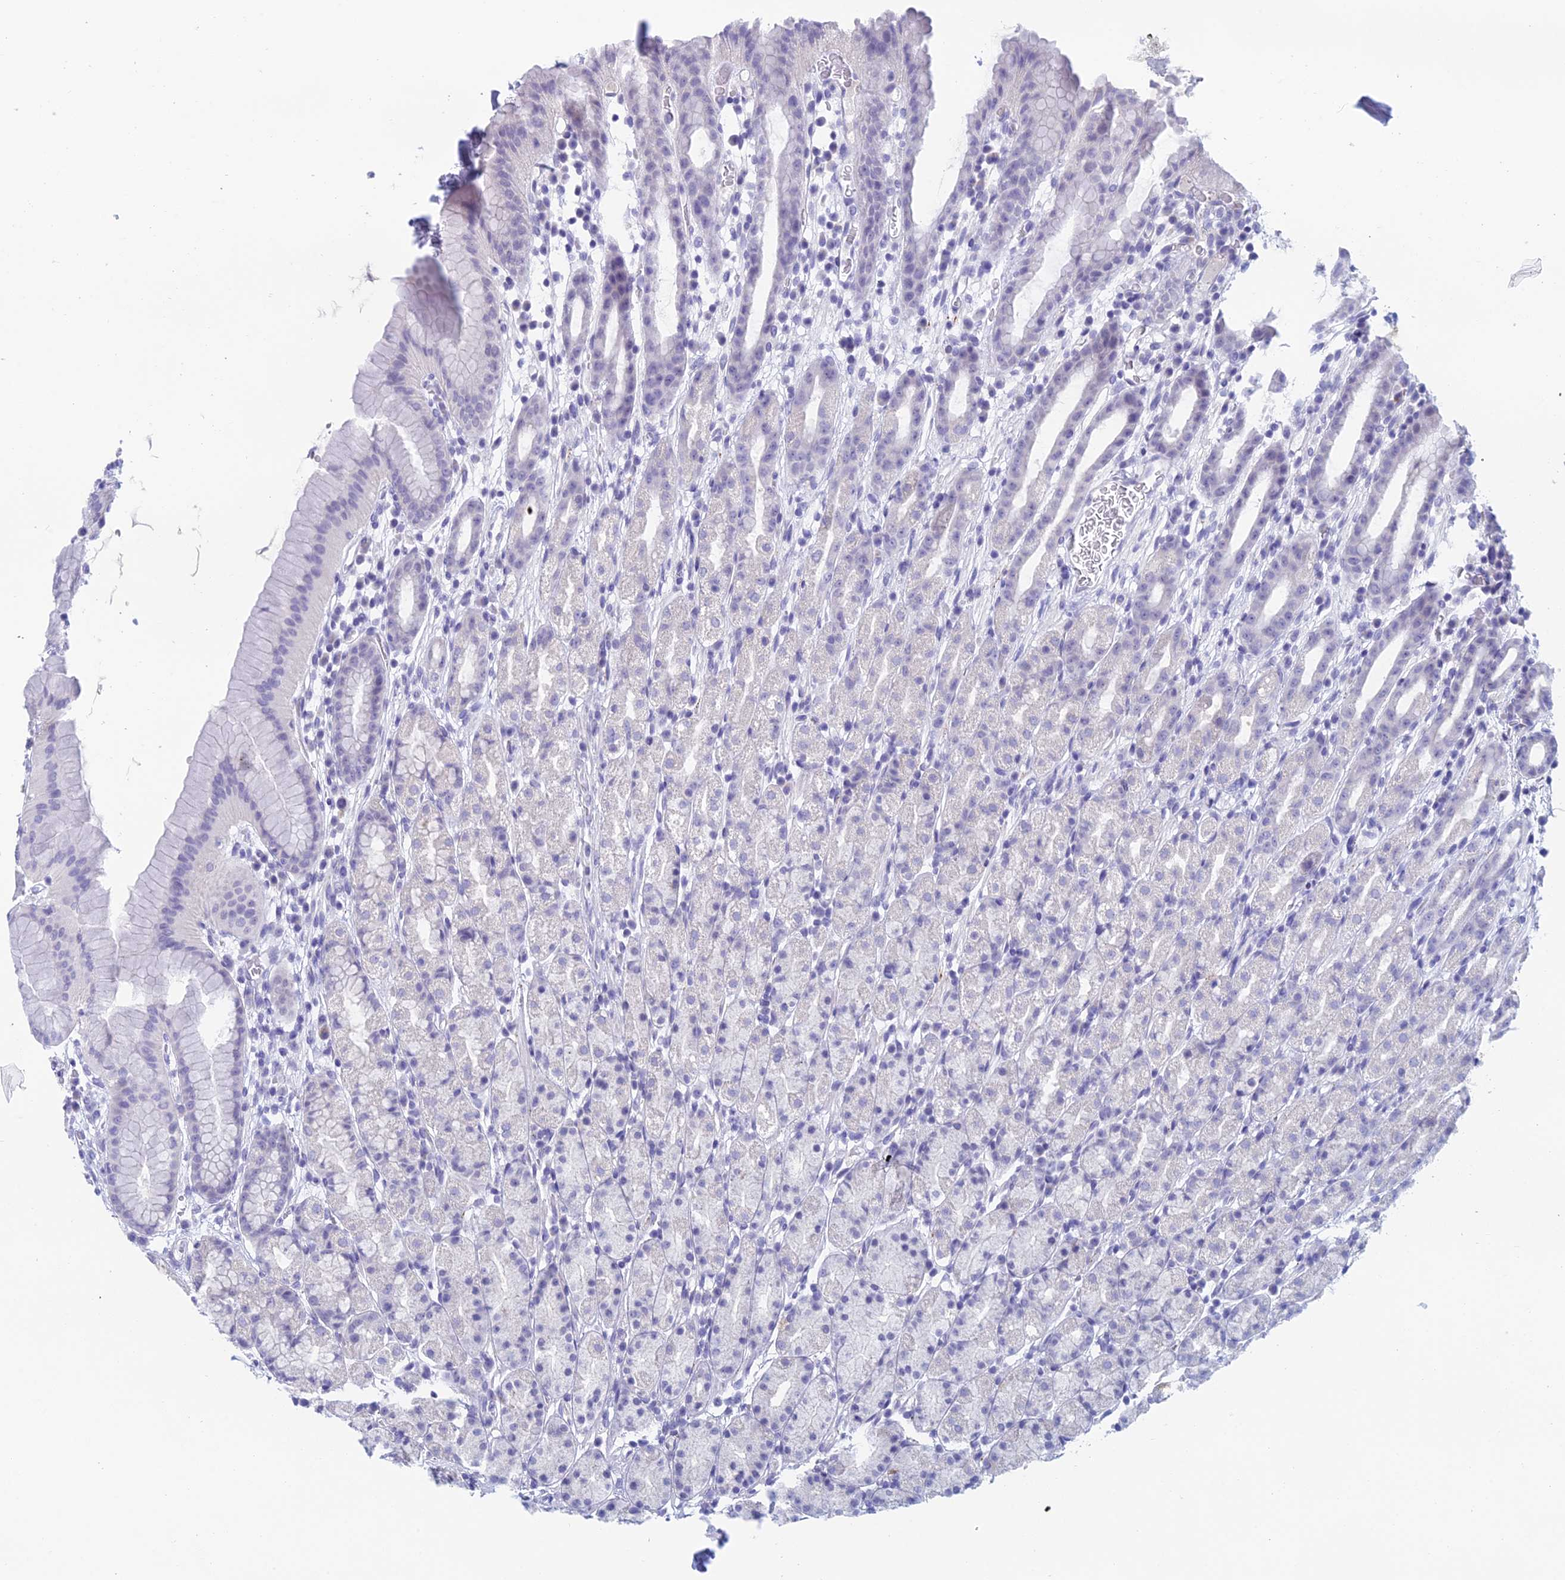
{"staining": {"intensity": "negative", "quantity": "none", "location": "none"}, "tissue": "stomach", "cell_type": "Glandular cells", "image_type": "normal", "snomed": [{"axis": "morphology", "description": "Normal tissue, NOS"}, {"axis": "topography", "description": "Stomach, upper"}], "caption": "High magnification brightfield microscopy of benign stomach stained with DAB (brown) and counterstained with hematoxylin (blue): glandular cells show no significant staining. Brightfield microscopy of IHC stained with DAB (brown) and hematoxylin (blue), captured at high magnification.", "gene": "TMEM161B", "patient": {"sex": "male", "age": 47}}